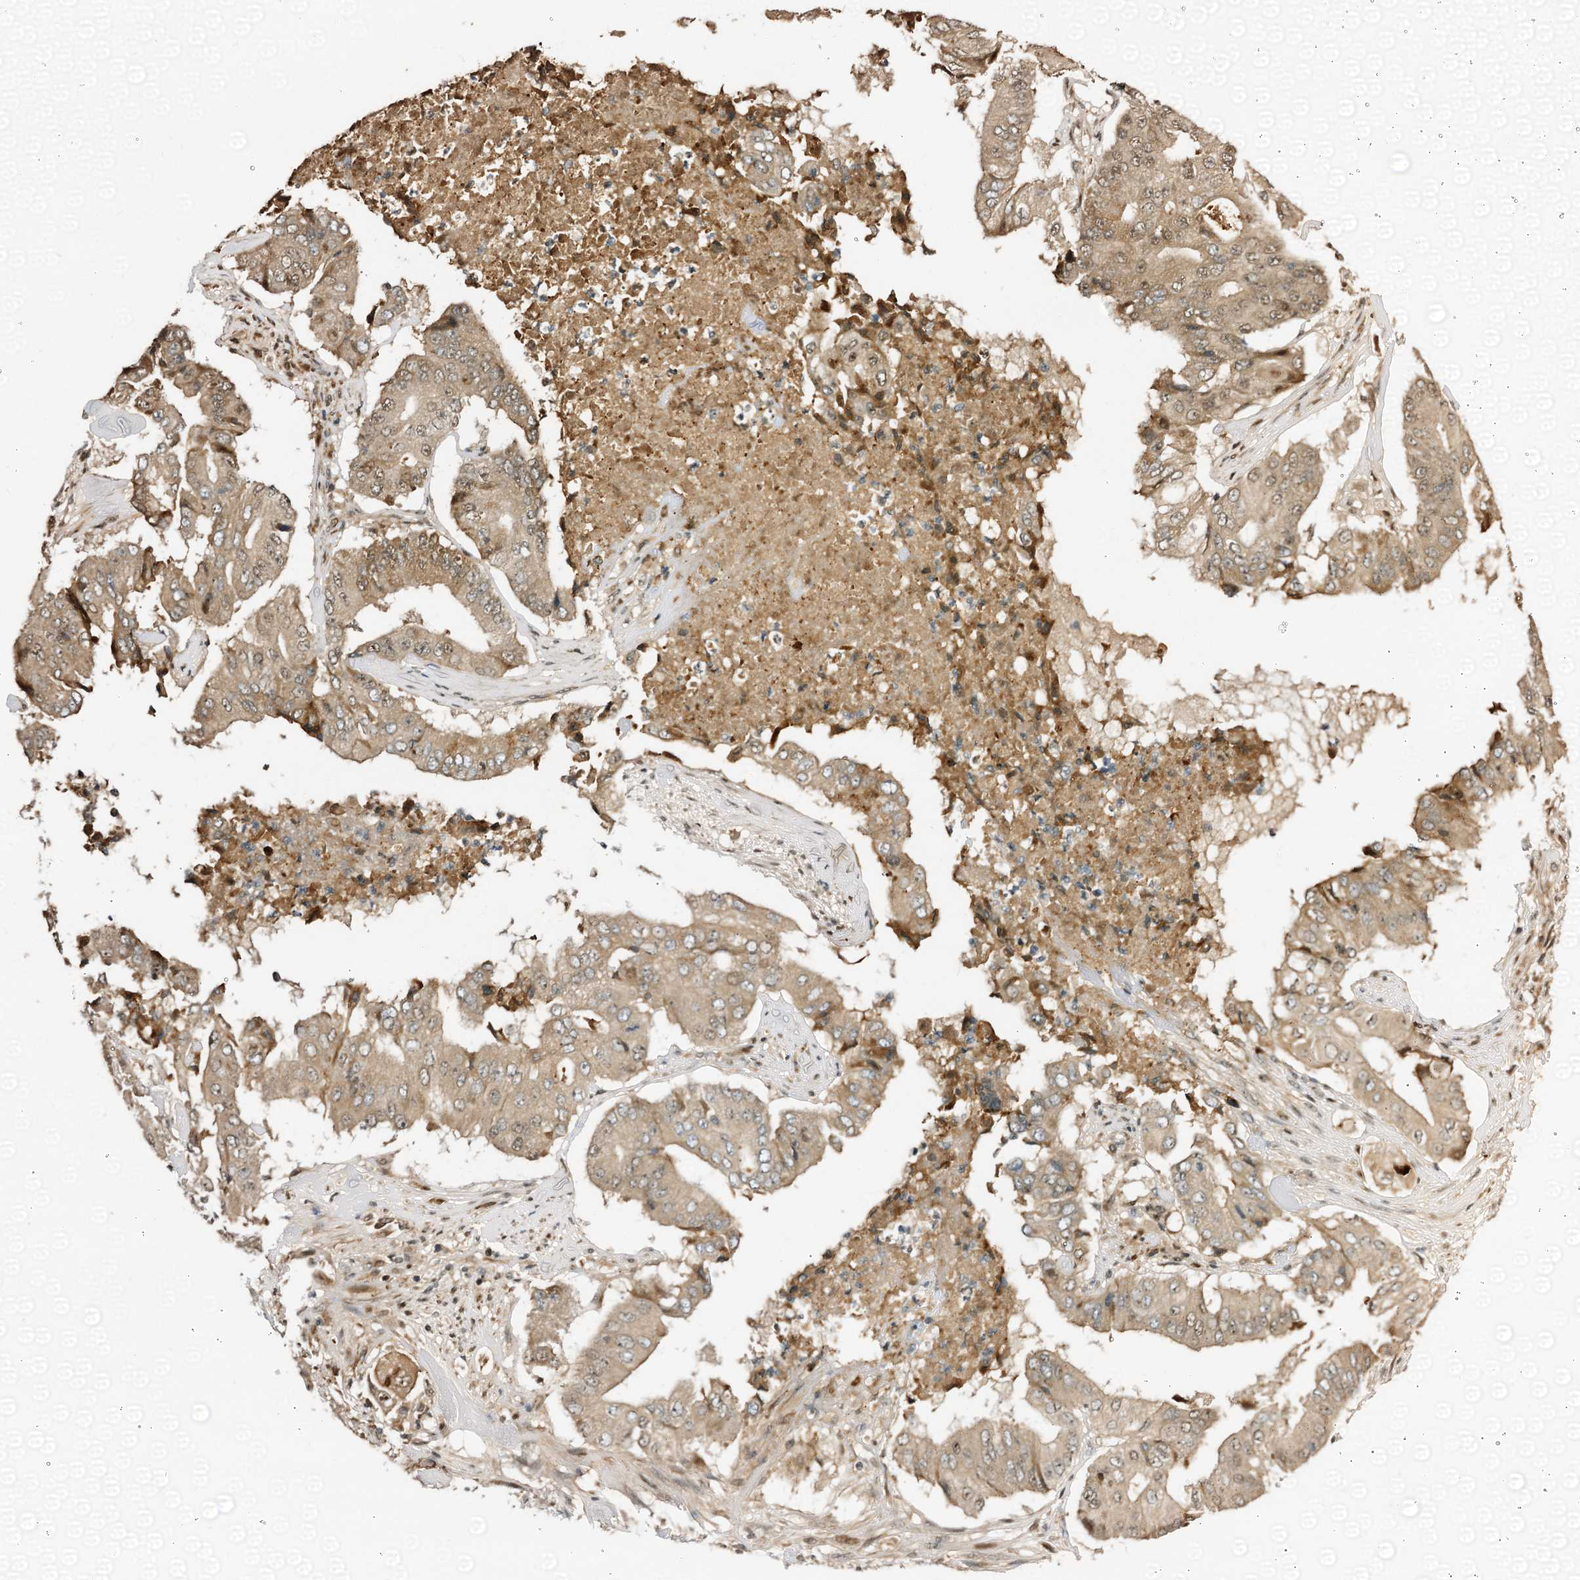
{"staining": {"intensity": "moderate", "quantity": ">75%", "location": "cytoplasmic/membranous,nuclear"}, "tissue": "pancreatic cancer", "cell_type": "Tumor cells", "image_type": "cancer", "snomed": [{"axis": "morphology", "description": "Adenocarcinoma, NOS"}, {"axis": "topography", "description": "Pancreas"}], "caption": "An IHC histopathology image of tumor tissue is shown. Protein staining in brown highlights moderate cytoplasmic/membranous and nuclear positivity in pancreatic adenocarcinoma within tumor cells.", "gene": "TRAPPC4", "patient": {"sex": "female", "age": 77}}